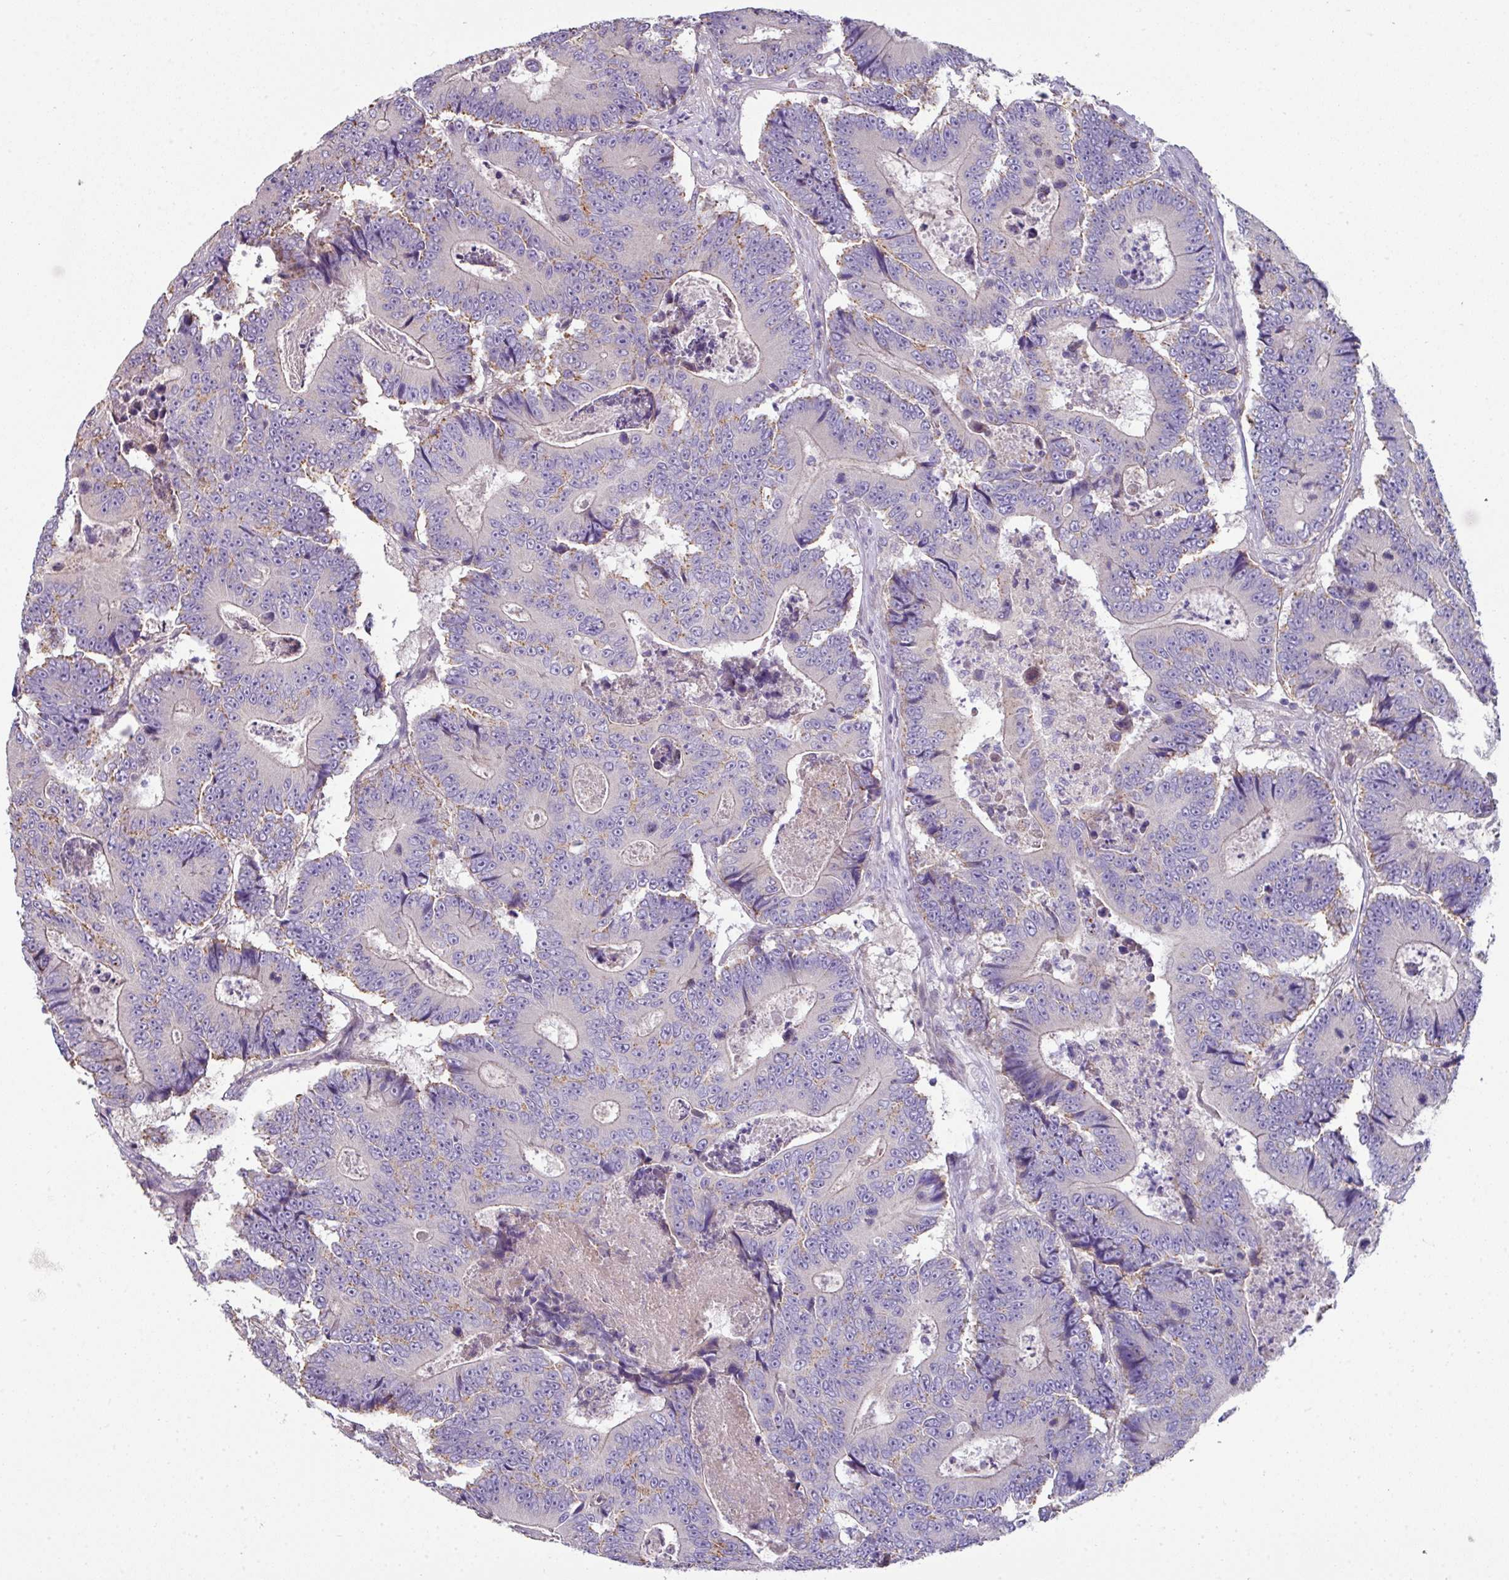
{"staining": {"intensity": "weak", "quantity": "<25%", "location": "cytoplasmic/membranous"}, "tissue": "colorectal cancer", "cell_type": "Tumor cells", "image_type": "cancer", "snomed": [{"axis": "morphology", "description": "Adenocarcinoma, NOS"}, {"axis": "topography", "description": "Colon"}], "caption": "Immunohistochemistry (IHC) photomicrograph of adenocarcinoma (colorectal) stained for a protein (brown), which exhibits no staining in tumor cells. The staining is performed using DAB brown chromogen with nuclei counter-stained in using hematoxylin.", "gene": "LRRC9", "patient": {"sex": "male", "age": 83}}